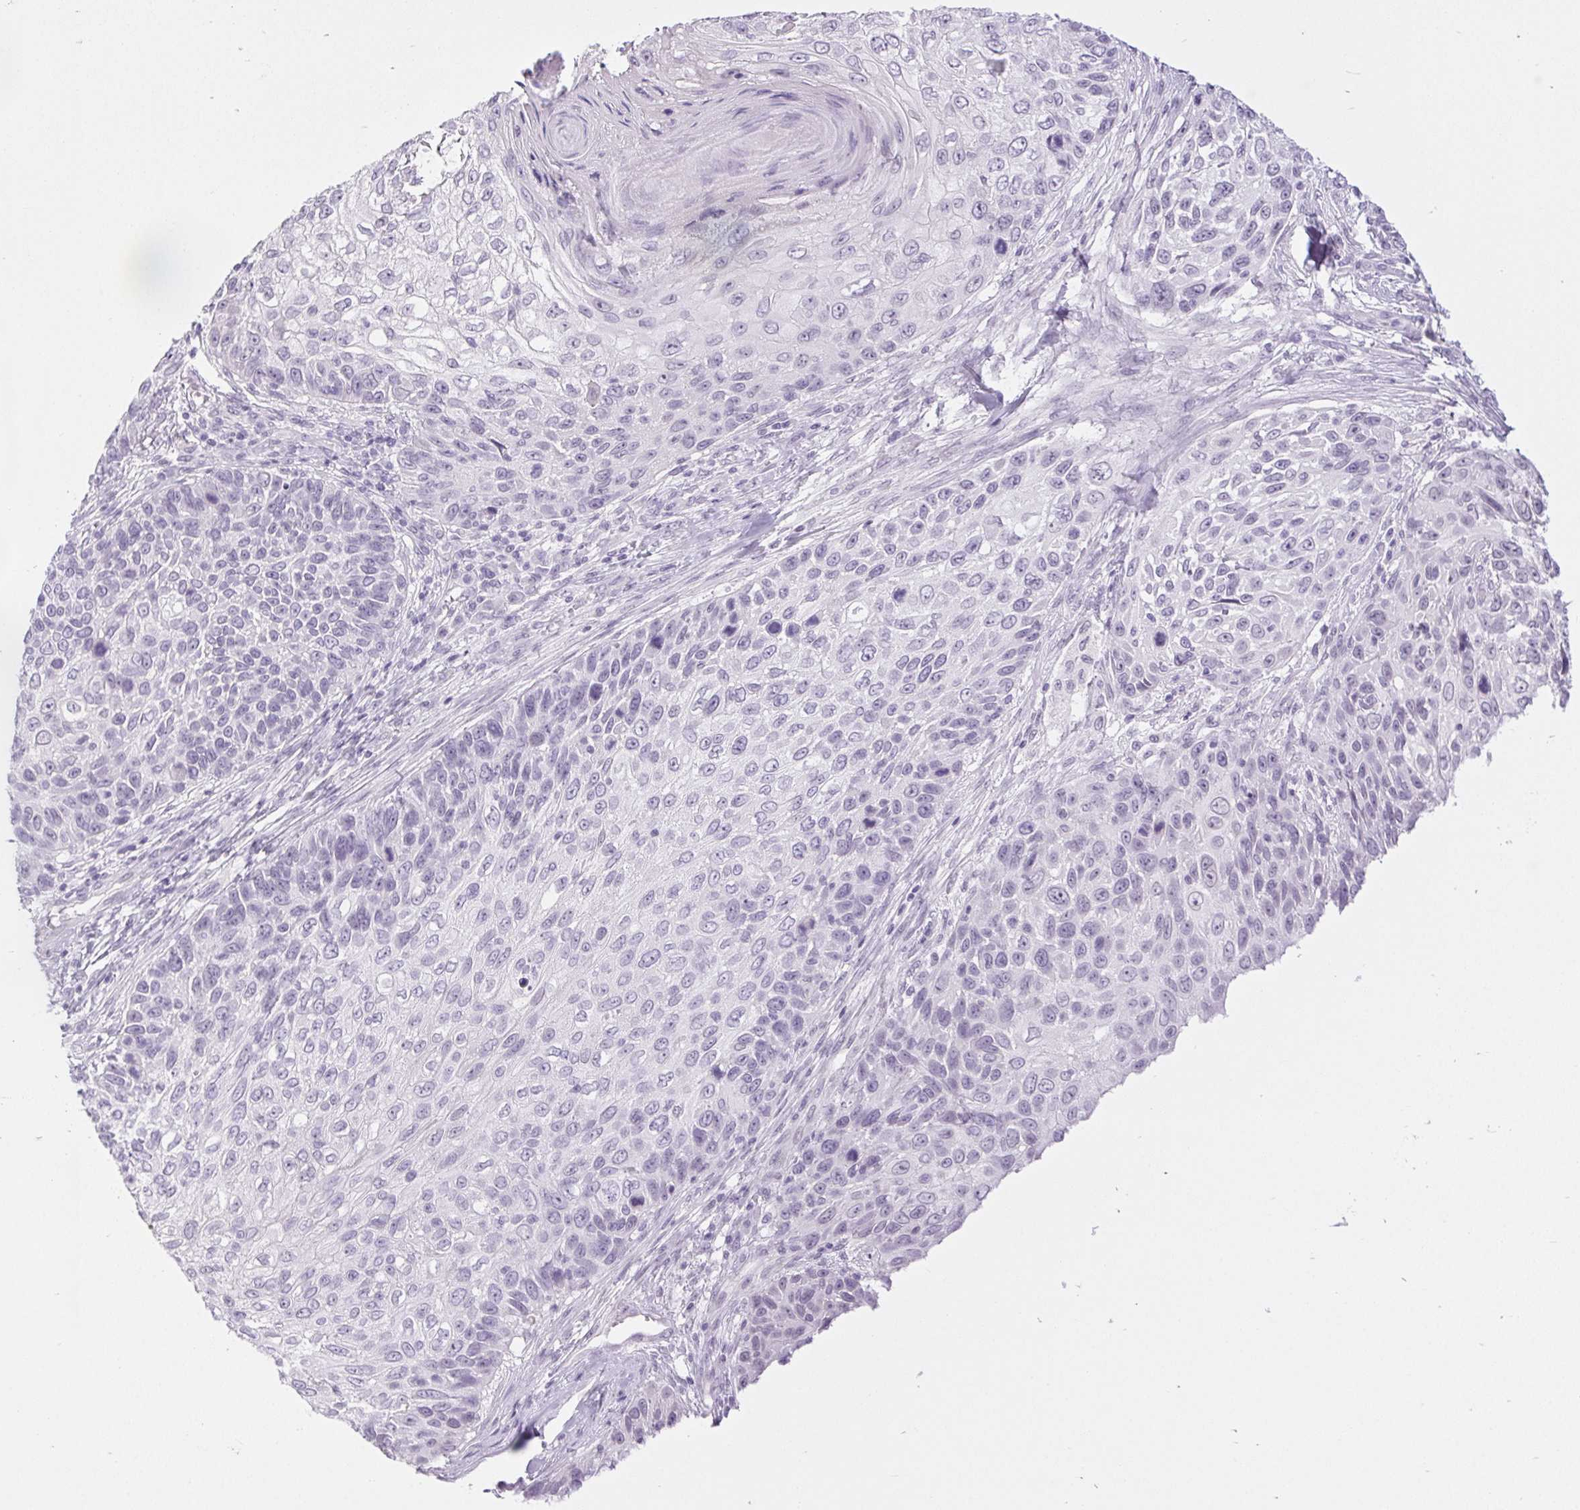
{"staining": {"intensity": "negative", "quantity": "none", "location": "none"}, "tissue": "skin cancer", "cell_type": "Tumor cells", "image_type": "cancer", "snomed": [{"axis": "morphology", "description": "Squamous cell carcinoma, NOS"}, {"axis": "topography", "description": "Skin"}], "caption": "This is an immunohistochemistry (IHC) micrograph of human skin cancer. There is no expression in tumor cells.", "gene": "BCAS1", "patient": {"sex": "male", "age": 92}}